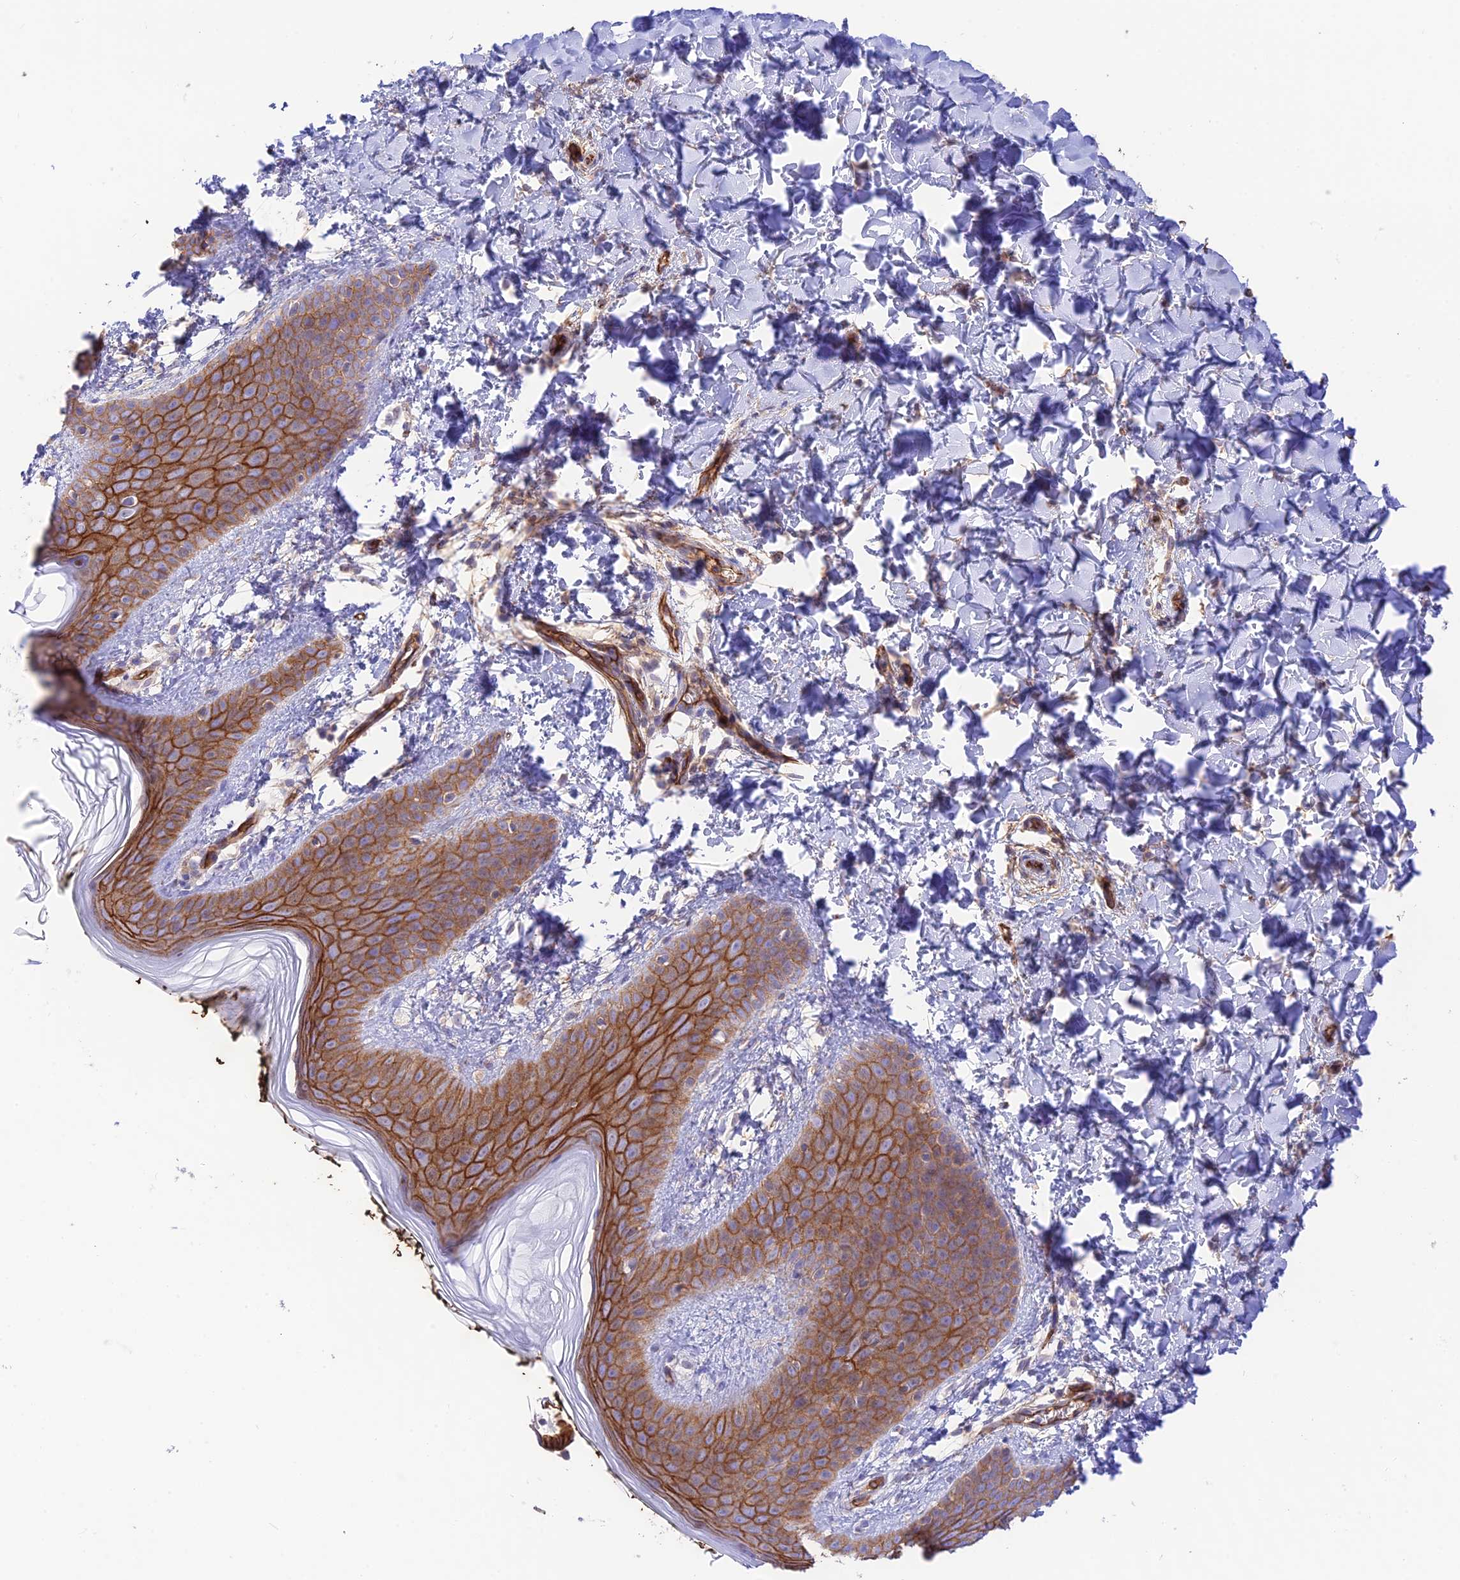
{"staining": {"intensity": "moderate", "quantity": ">75%", "location": "cytoplasmic/membranous"}, "tissue": "skin", "cell_type": "Fibroblasts", "image_type": "normal", "snomed": [{"axis": "morphology", "description": "Normal tissue, NOS"}, {"axis": "topography", "description": "Skin"}], "caption": "A high-resolution image shows IHC staining of benign skin, which shows moderate cytoplasmic/membranous positivity in approximately >75% of fibroblasts. (DAB (3,3'-diaminobenzidine) IHC with brightfield microscopy, high magnification).", "gene": "YPEL5", "patient": {"sex": "male", "age": 36}}